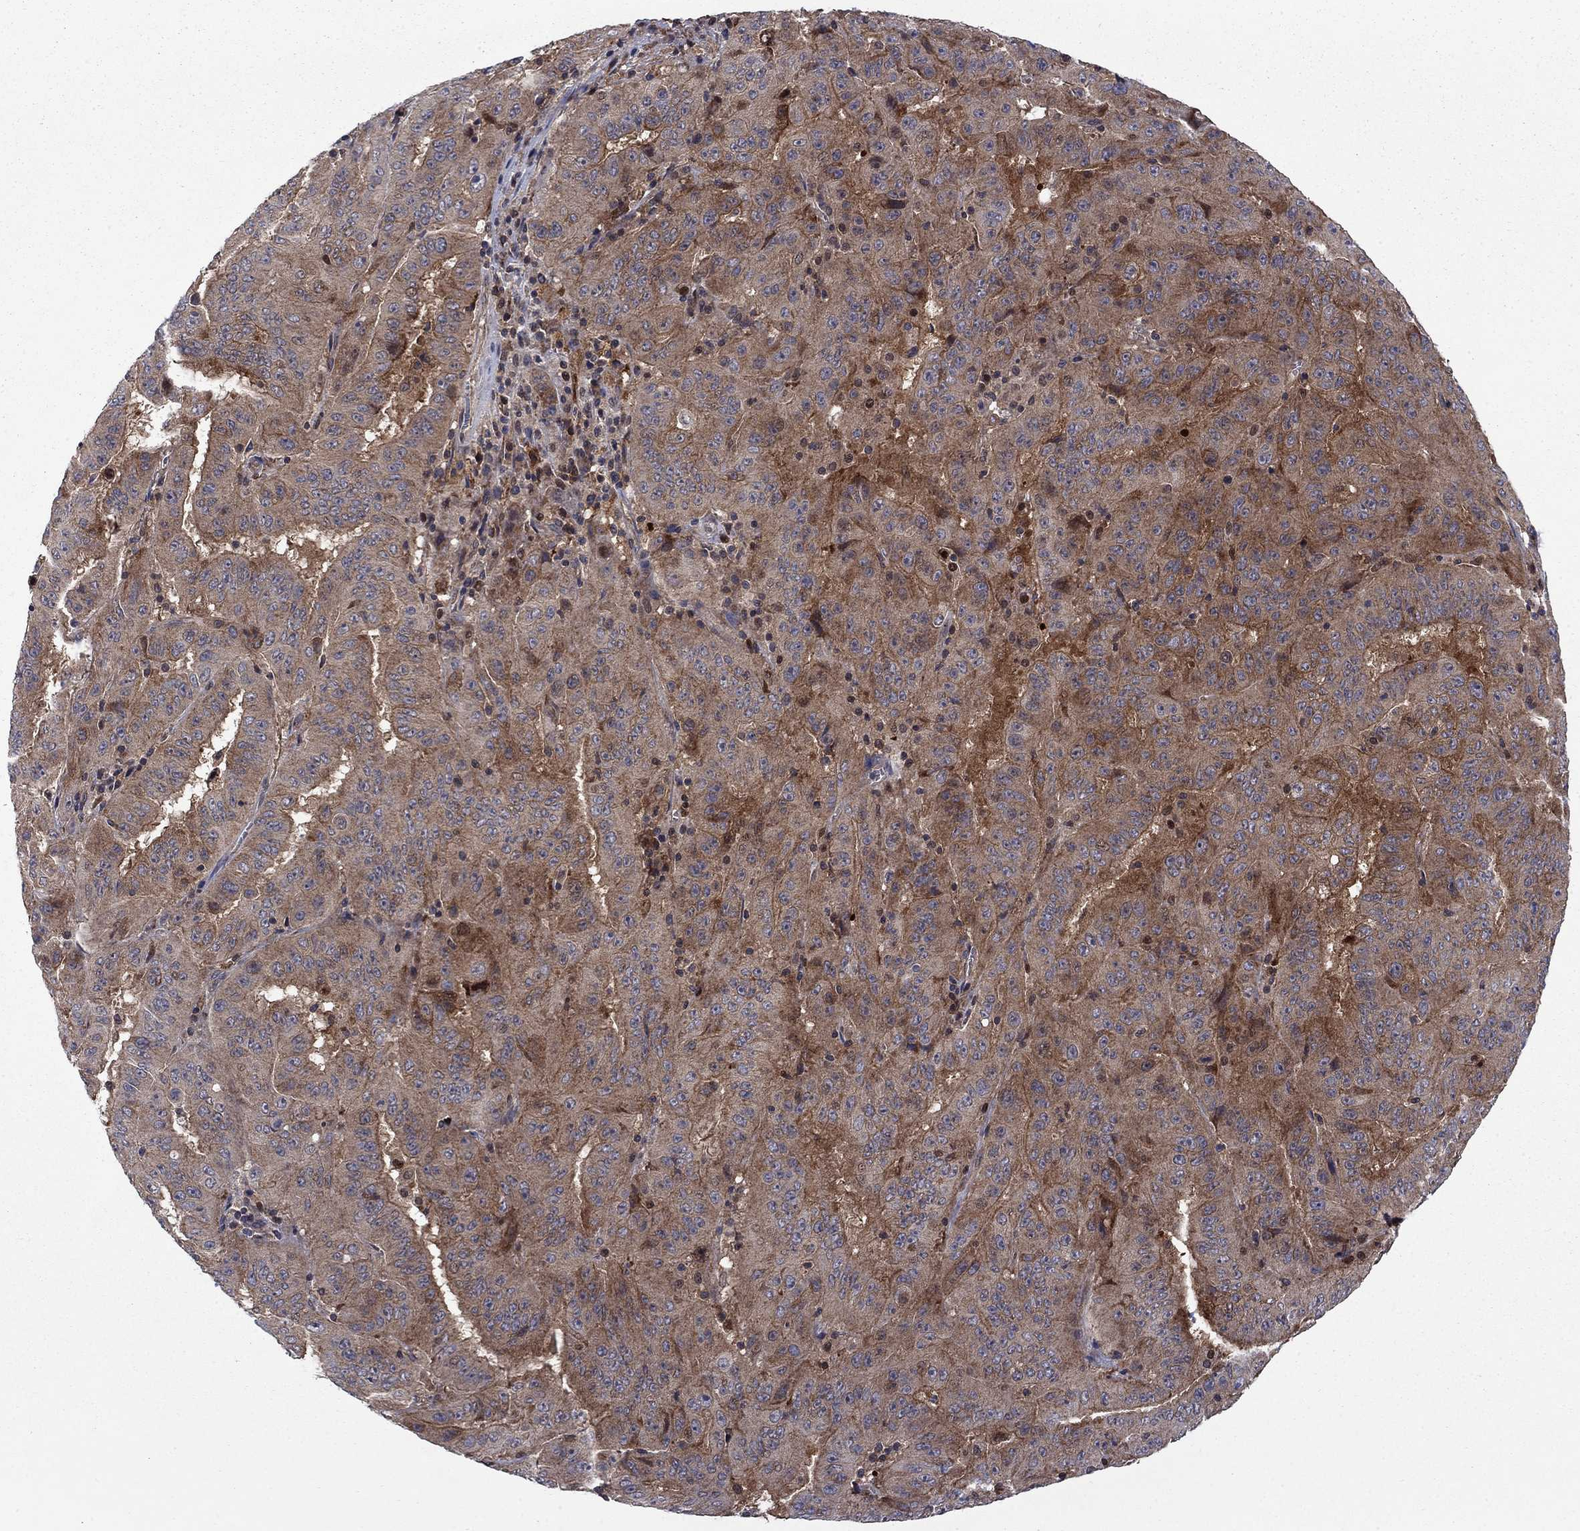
{"staining": {"intensity": "moderate", "quantity": "25%-75%", "location": "cytoplasmic/membranous"}, "tissue": "pancreatic cancer", "cell_type": "Tumor cells", "image_type": "cancer", "snomed": [{"axis": "morphology", "description": "Adenocarcinoma, NOS"}, {"axis": "topography", "description": "Pancreas"}], "caption": "IHC photomicrograph of neoplastic tissue: human pancreatic adenocarcinoma stained using immunohistochemistry exhibits medium levels of moderate protein expression localized specifically in the cytoplasmic/membranous of tumor cells, appearing as a cytoplasmic/membranous brown color.", "gene": "HDAC4", "patient": {"sex": "male", "age": 63}}